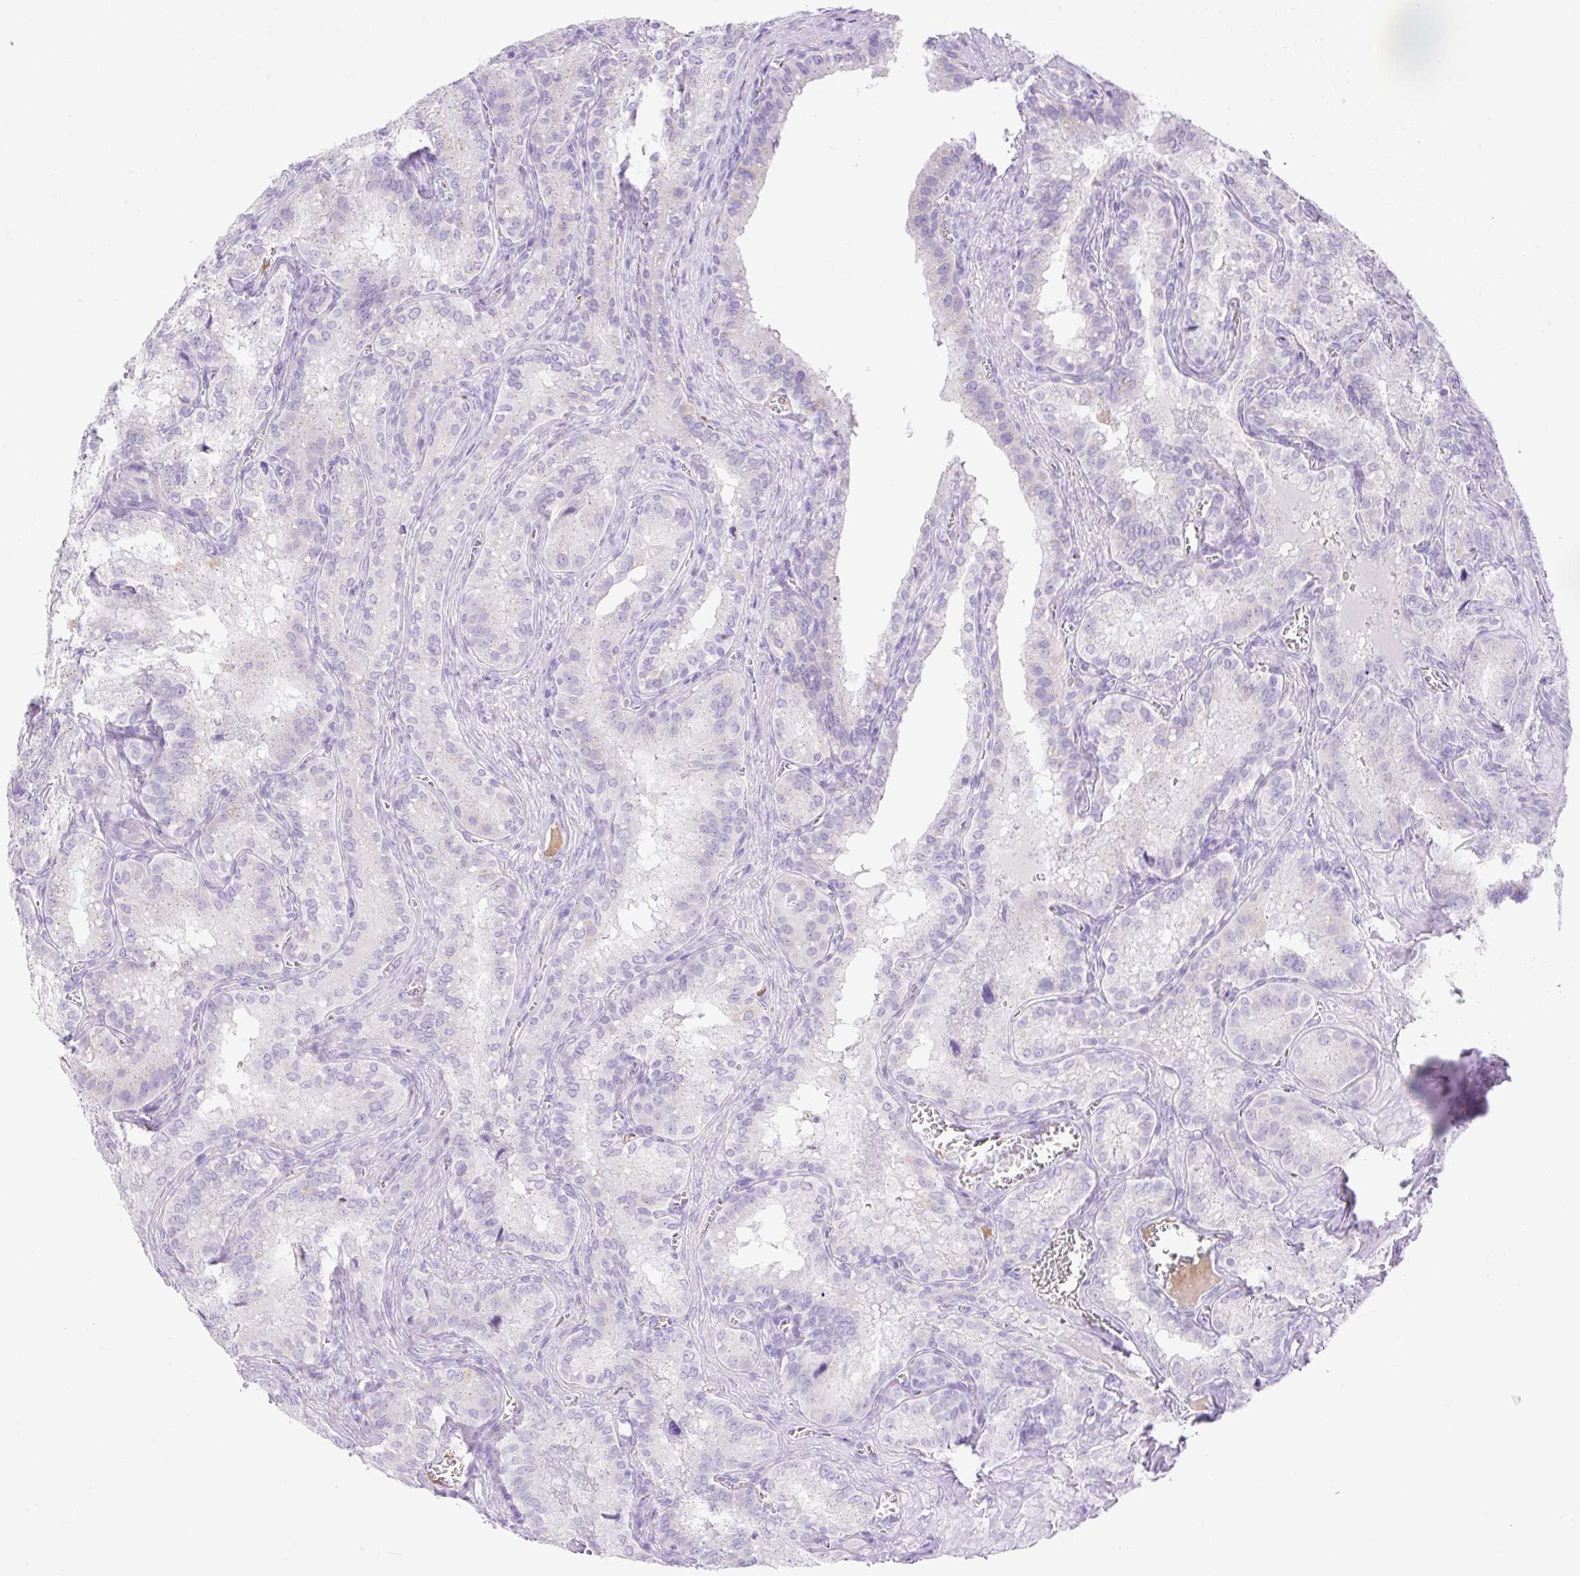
{"staining": {"intensity": "negative", "quantity": "none", "location": "none"}, "tissue": "seminal vesicle", "cell_type": "Glandular cells", "image_type": "normal", "snomed": [{"axis": "morphology", "description": "Normal tissue, NOS"}, {"axis": "topography", "description": "Seminal veicle"}], "caption": "Micrograph shows no significant protein staining in glandular cells of unremarkable seminal vesicle.", "gene": "CDX1", "patient": {"sex": "male", "age": 47}}